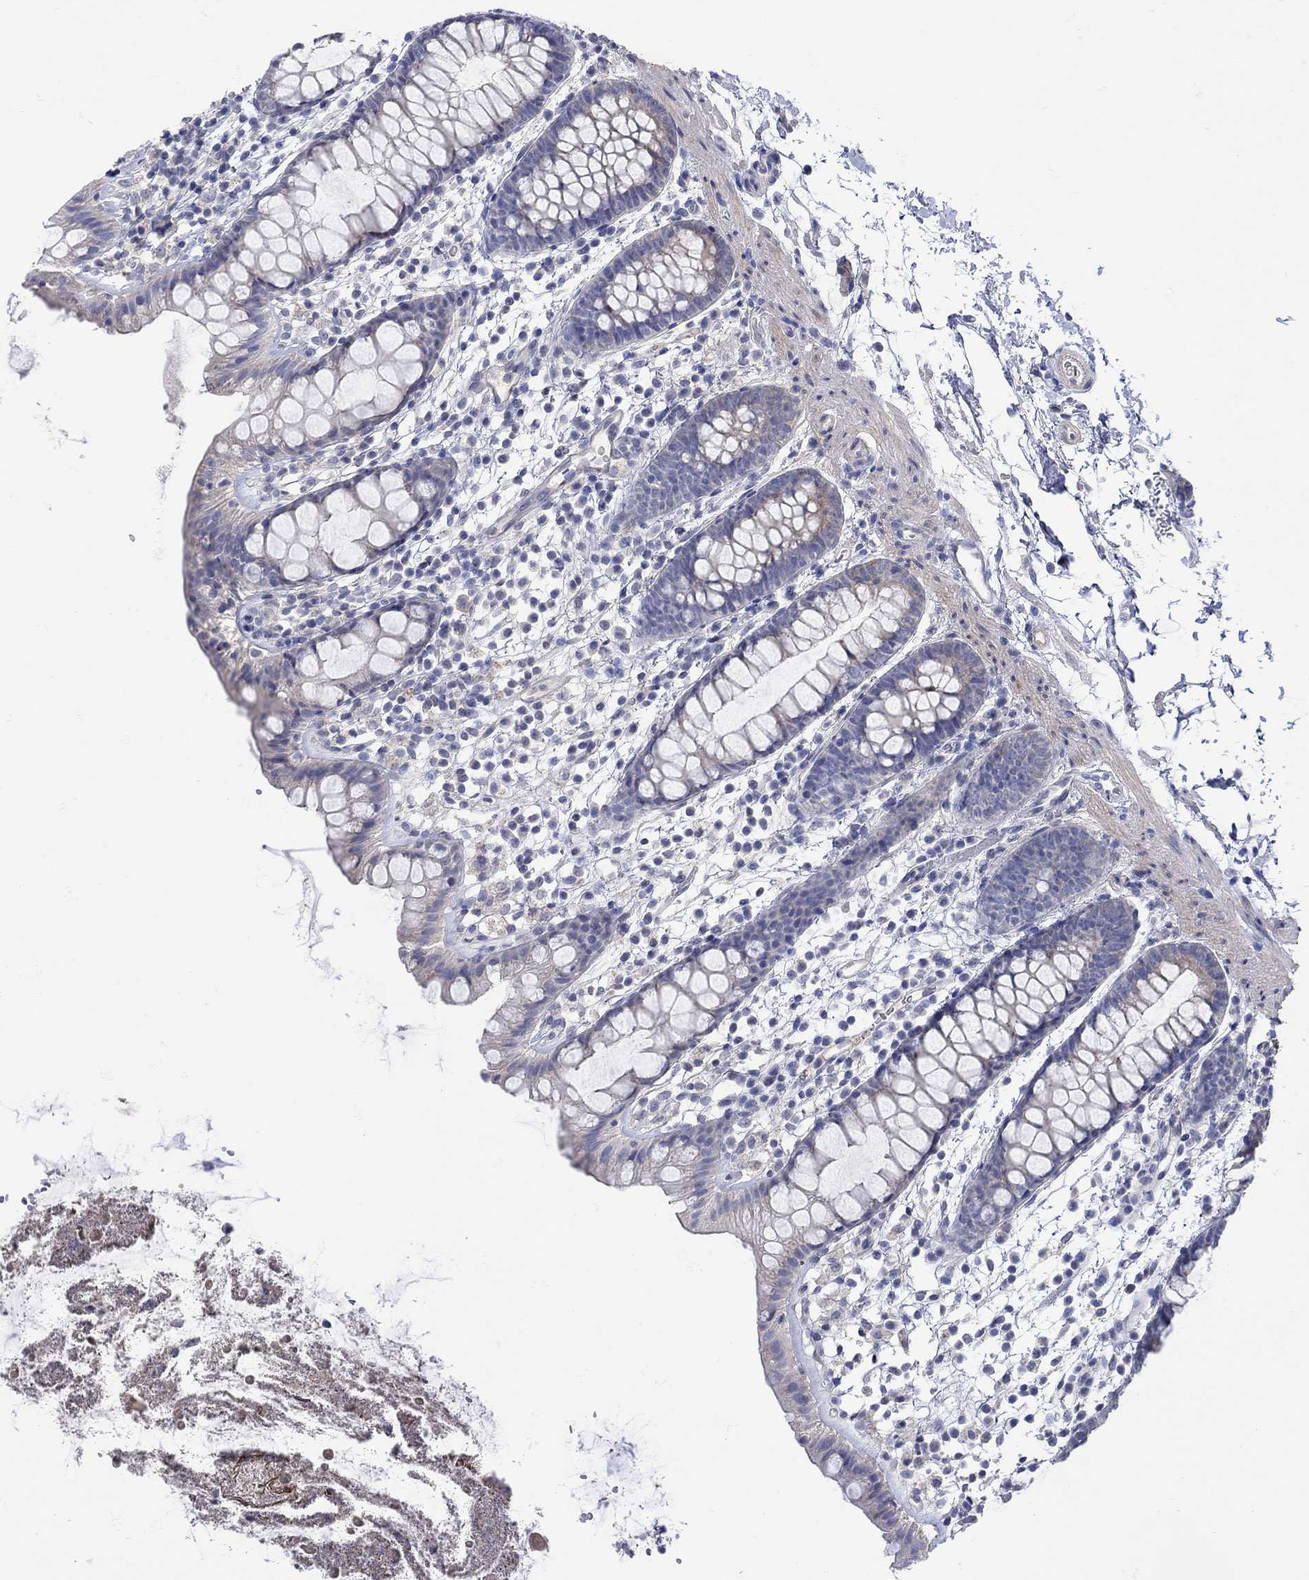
{"staining": {"intensity": "negative", "quantity": "none", "location": "none"}, "tissue": "rectum", "cell_type": "Glandular cells", "image_type": "normal", "snomed": [{"axis": "morphology", "description": "Normal tissue, NOS"}, {"axis": "topography", "description": "Rectum"}], "caption": "Rectum stained for a protein using immunohistochemistry (IHC) shows no expression glandular cells.", "gene": "MSI1", "patient": {"sex": "male", "age": 57}}